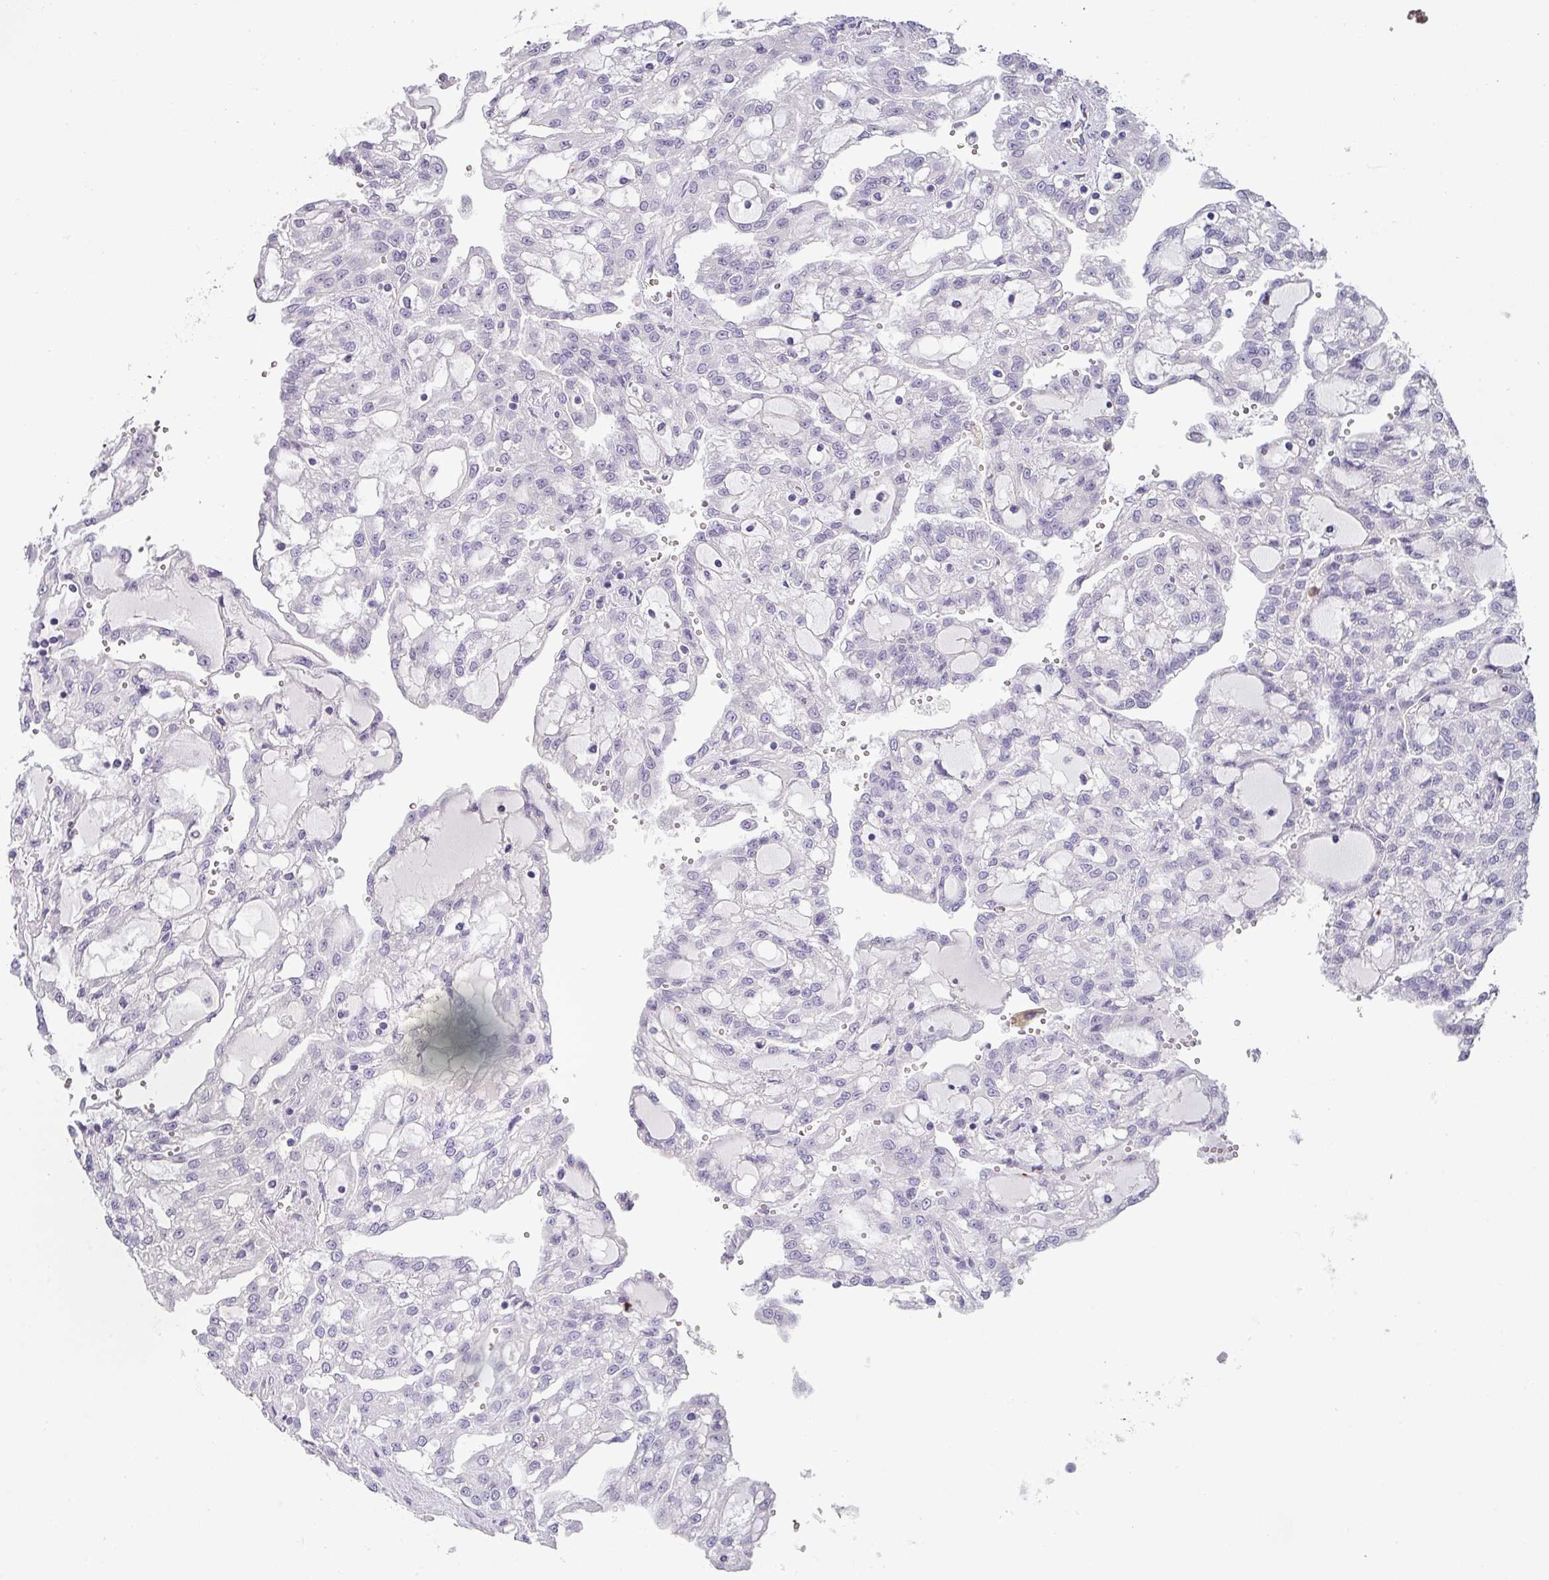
{"staining": {"intensity": "negative", "quantity": "none", "location": "none"}, "tissue": "renal cancer", "cell_type": "Tumor cells", "image_type": "cancer", "snomed": [{"axis": "morphology", "description": "Adenocarcinoma, NOS"}, {"axis": "topography", "description": "Kidney"}], "caption": "An immunohistochemistry image of renal cancer is shown. There is no staining in tumor cells of renal cancer.", "gene": "BTLA", "patient": {"sex": "male", "age": 63}}